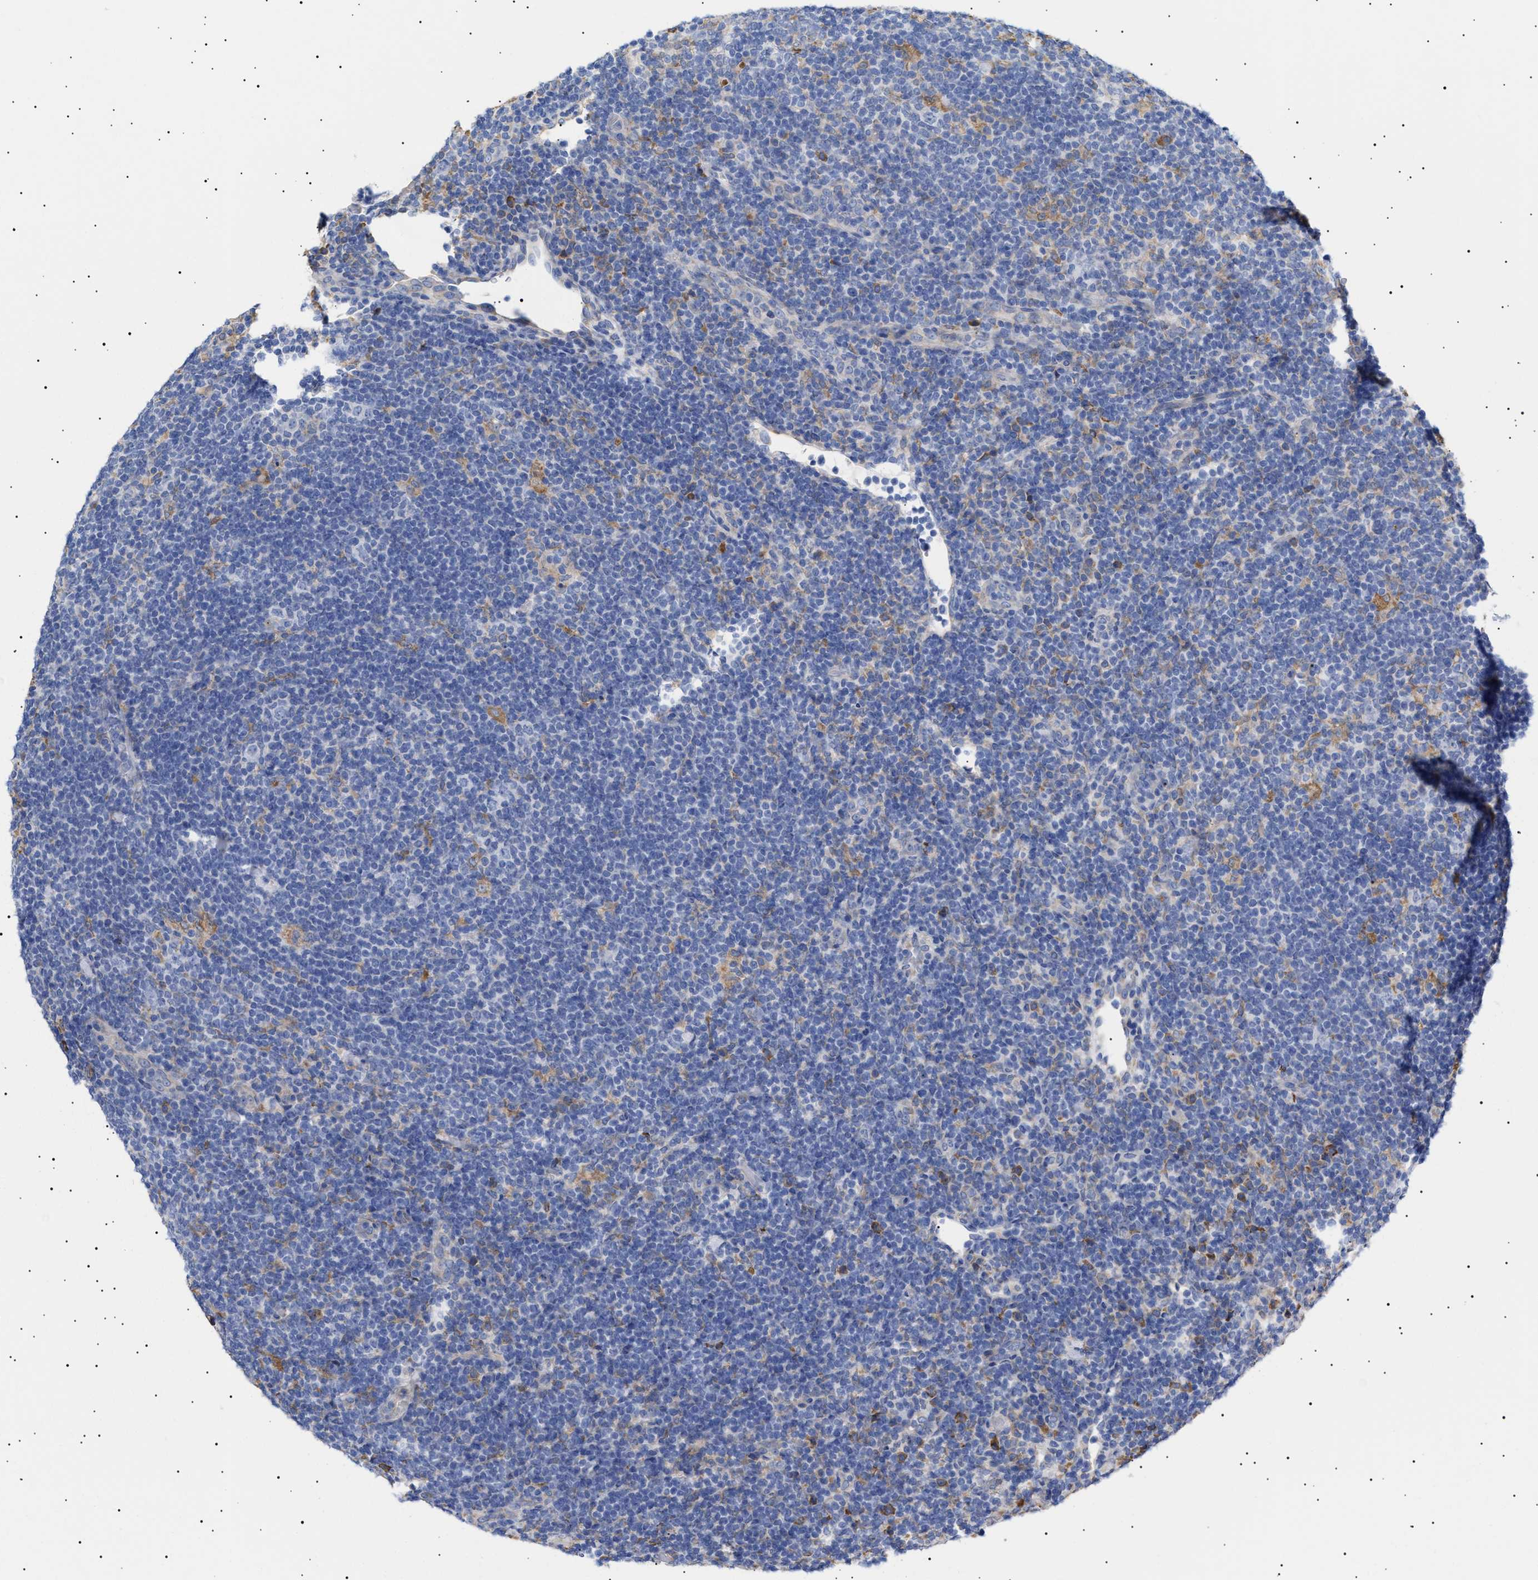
{"staining": {"intensity": "moderate", "quantity": "25%-75%", "location": "cytoplasmic/membranous"}, "tissue": "lymphoma", "cell_type": "Tumor cells", "image_type": "cancer", "snomed": [{"axis": "morphology", "description": "Hodgkin's disease, NOS"}, {"axis": "topography", "description": "Lymph node"}], "caption": "IHC image of neoplastic tissue: human Hodgkin's disease stained using immunohistochemistry shows medium levels of moderate protein expression localized specifically in the cytoplasmic/membranous of tumor cells, appearing as a cytoplasmic/membranous brown color.", "gene": "ERCC6L2", "patient": {"sex": "female", "age": 57}}